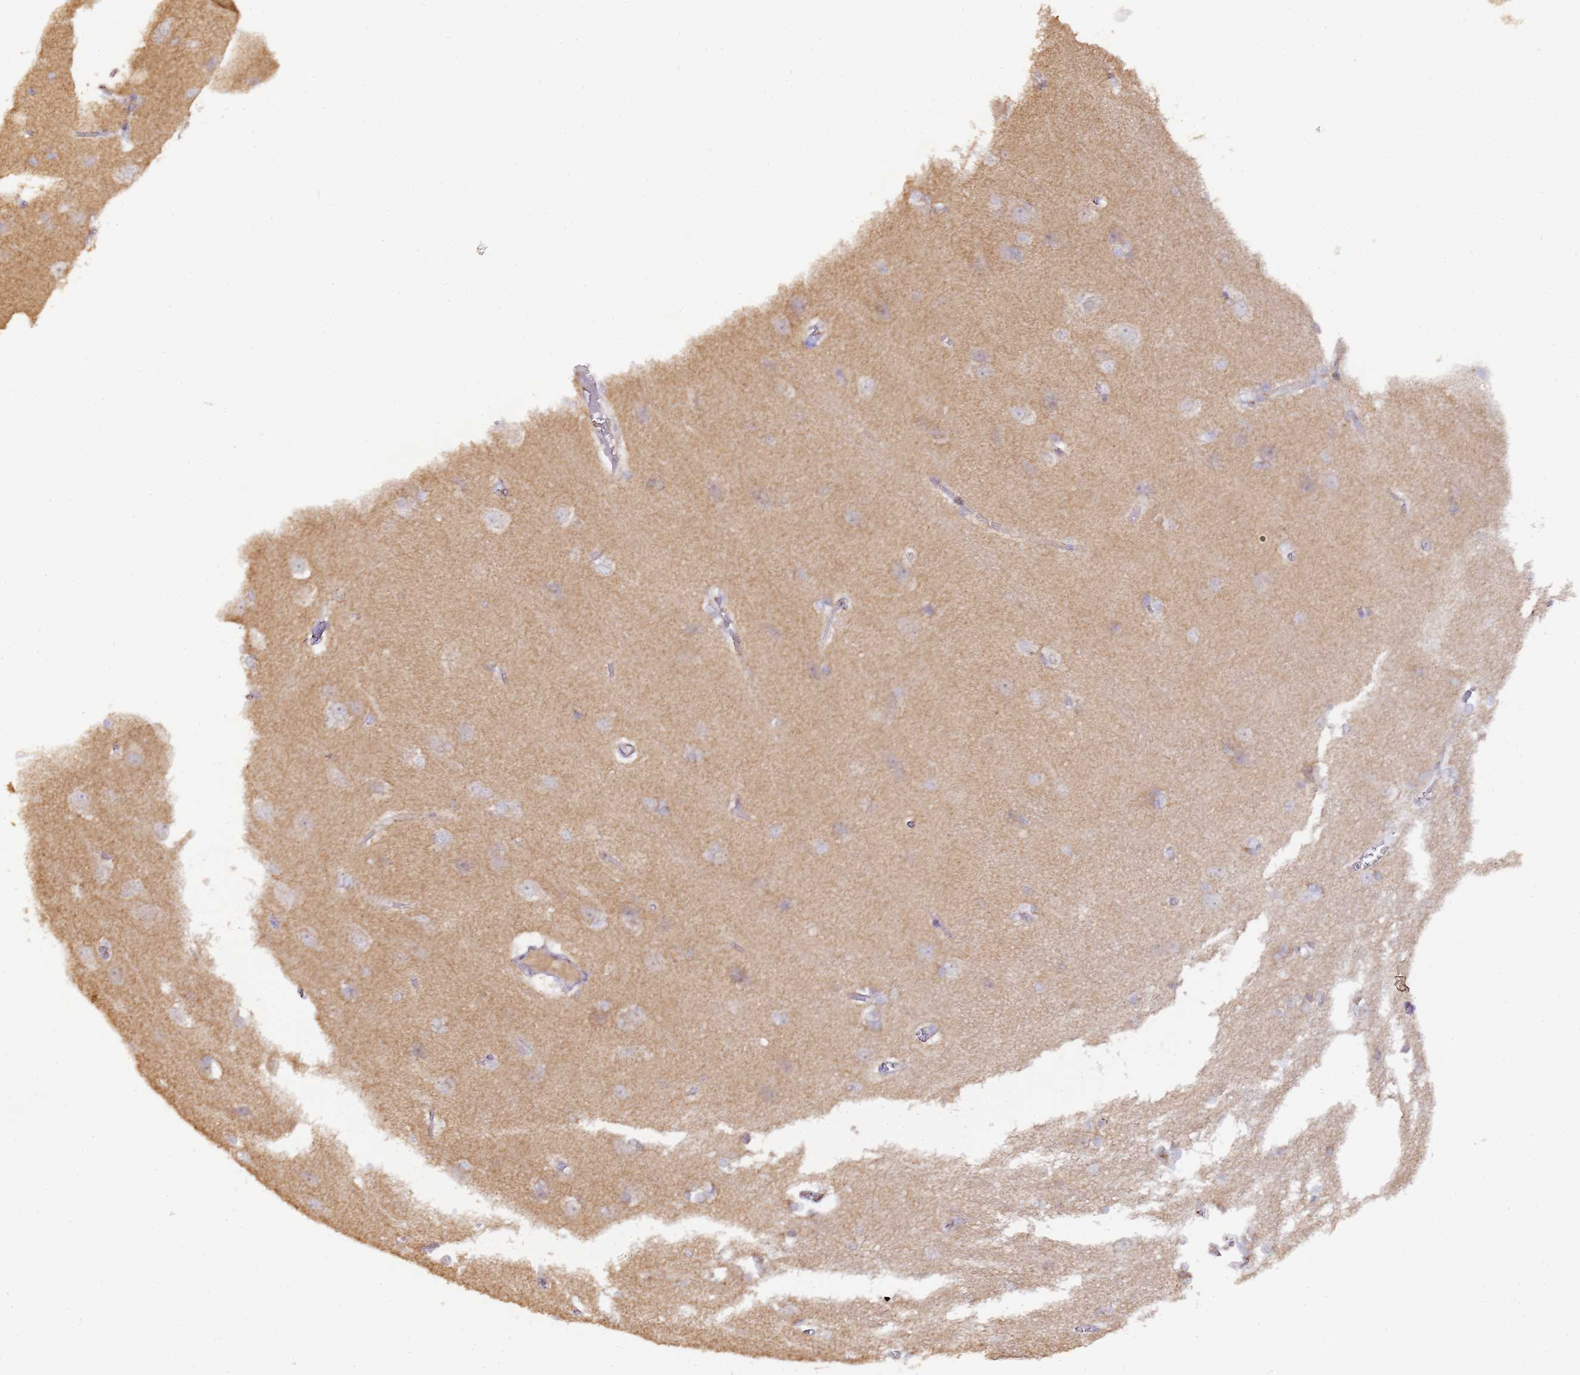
{"staining": {"intensity": "negative", "quantity": "none", "location": "none"}, "tissue": "cerebral cortex", "cell_type": "Endothelial cells", "image_type": "normal", "snomed": [{"axis": "morphology", "description": "Normal tissue, NOS"}, {"axis": "topography", "description": "Cerebral cortex"}], "caption": "Endothelial cells are negative for brown protein staining in benign cerebral cortex.", "gene": "MRPL49", "patient": {"sex": "male", "age": 37}}